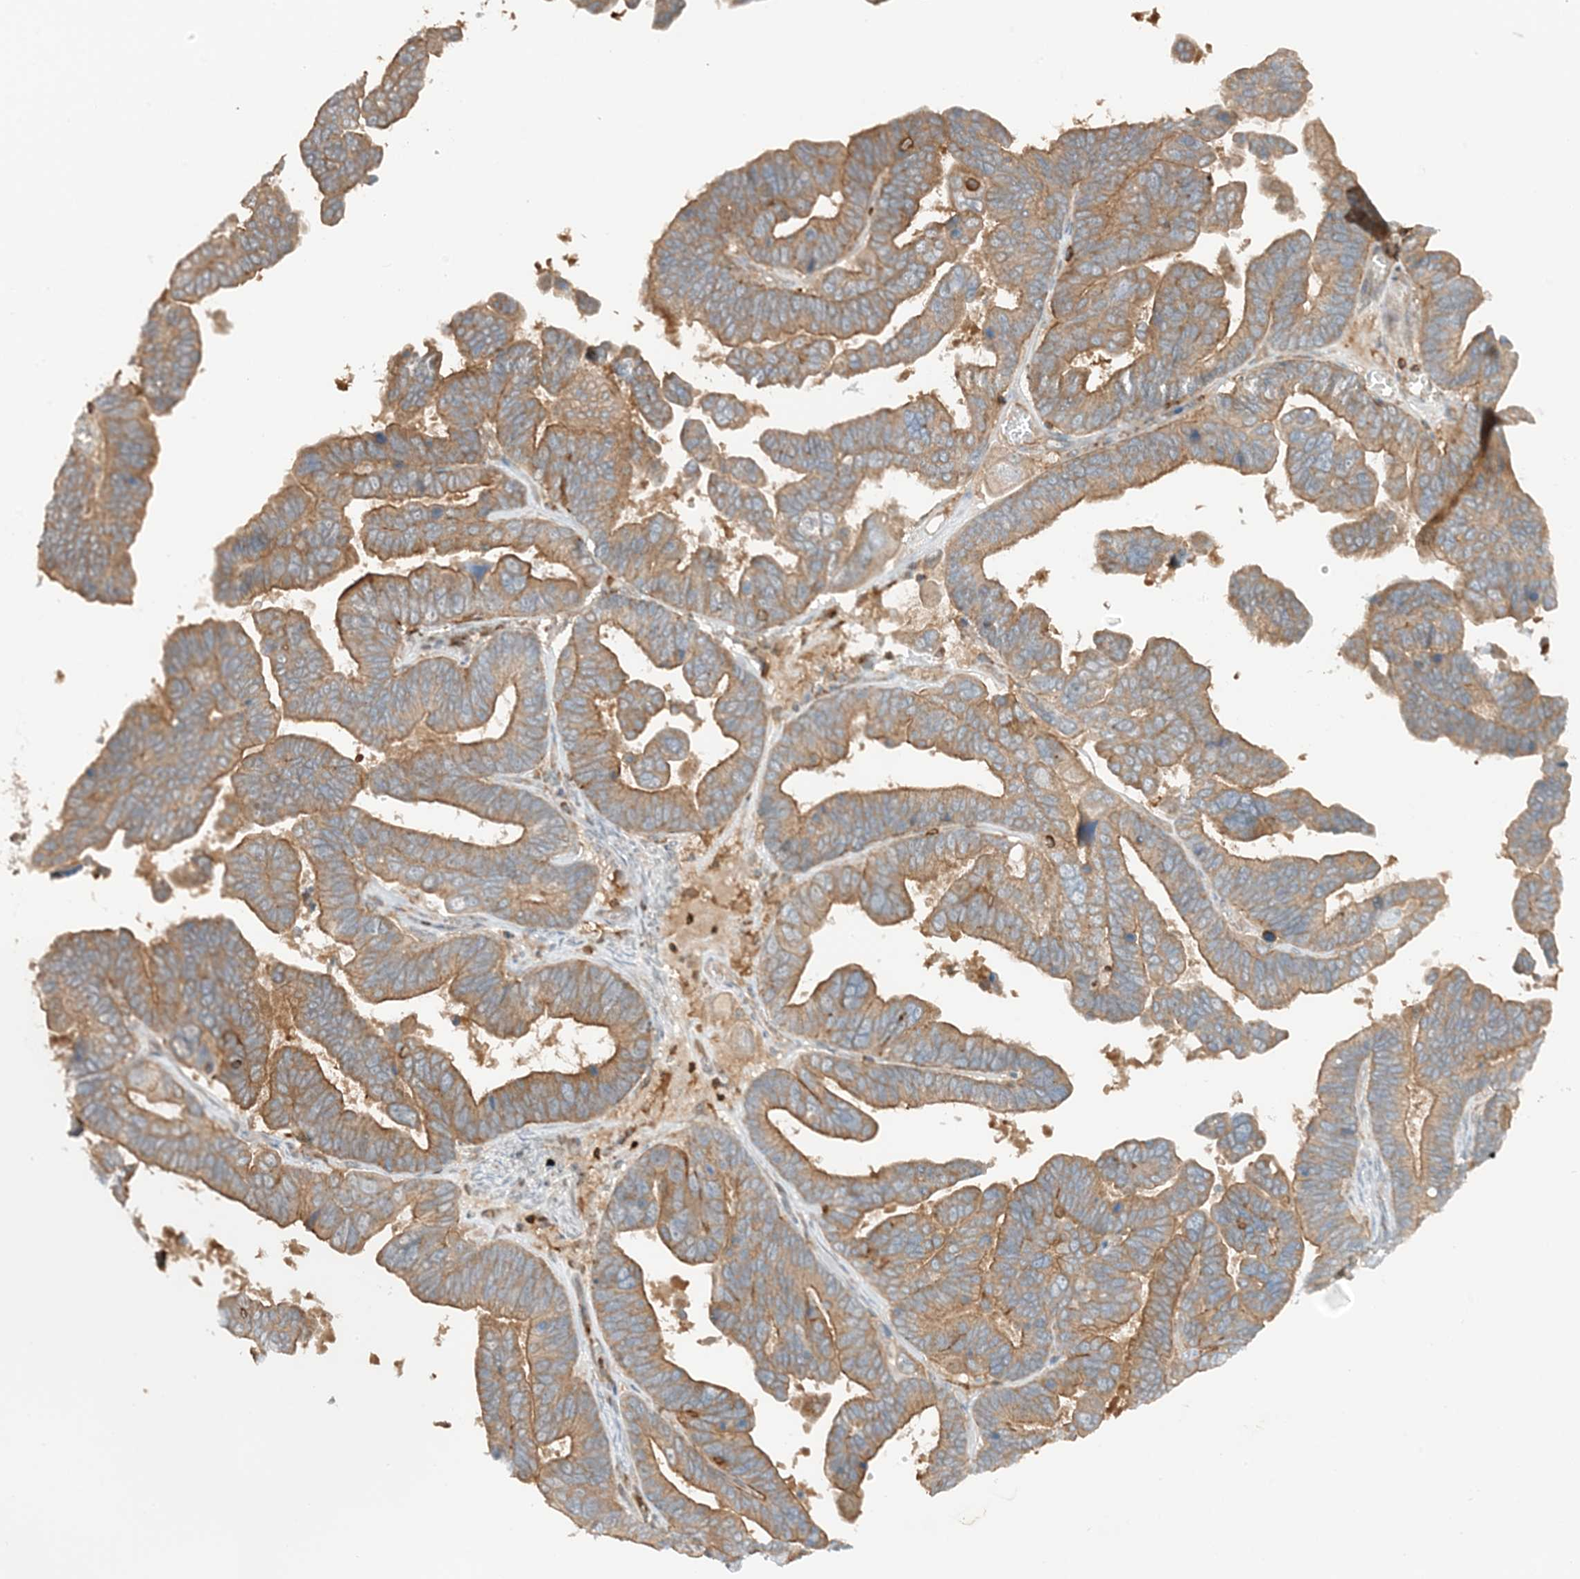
{"staining": {"intensity": "moderate", "quantity": ">75%", "location": "cytoplasmic/membranous"}, "tissue": "ovarian cancer", "cell_type": "Tumor cells", "image_type": "cancer", "snomed": [{"axis": "morphology", "description": "Cystadenocarcinoma, serous, NOS"}, {"axis": "topography", "description": "Ovary"}], "caption": "IHC image of human serous cystadenocarcinoma (ovarian) stained for a protein (brown), which exhibits medium levels of moderate cytoplasmic/membranous positivity in about >75% of tumor cells.", "gene": "SLC25A12", "patient": {"sex": "female", "age": 56}}